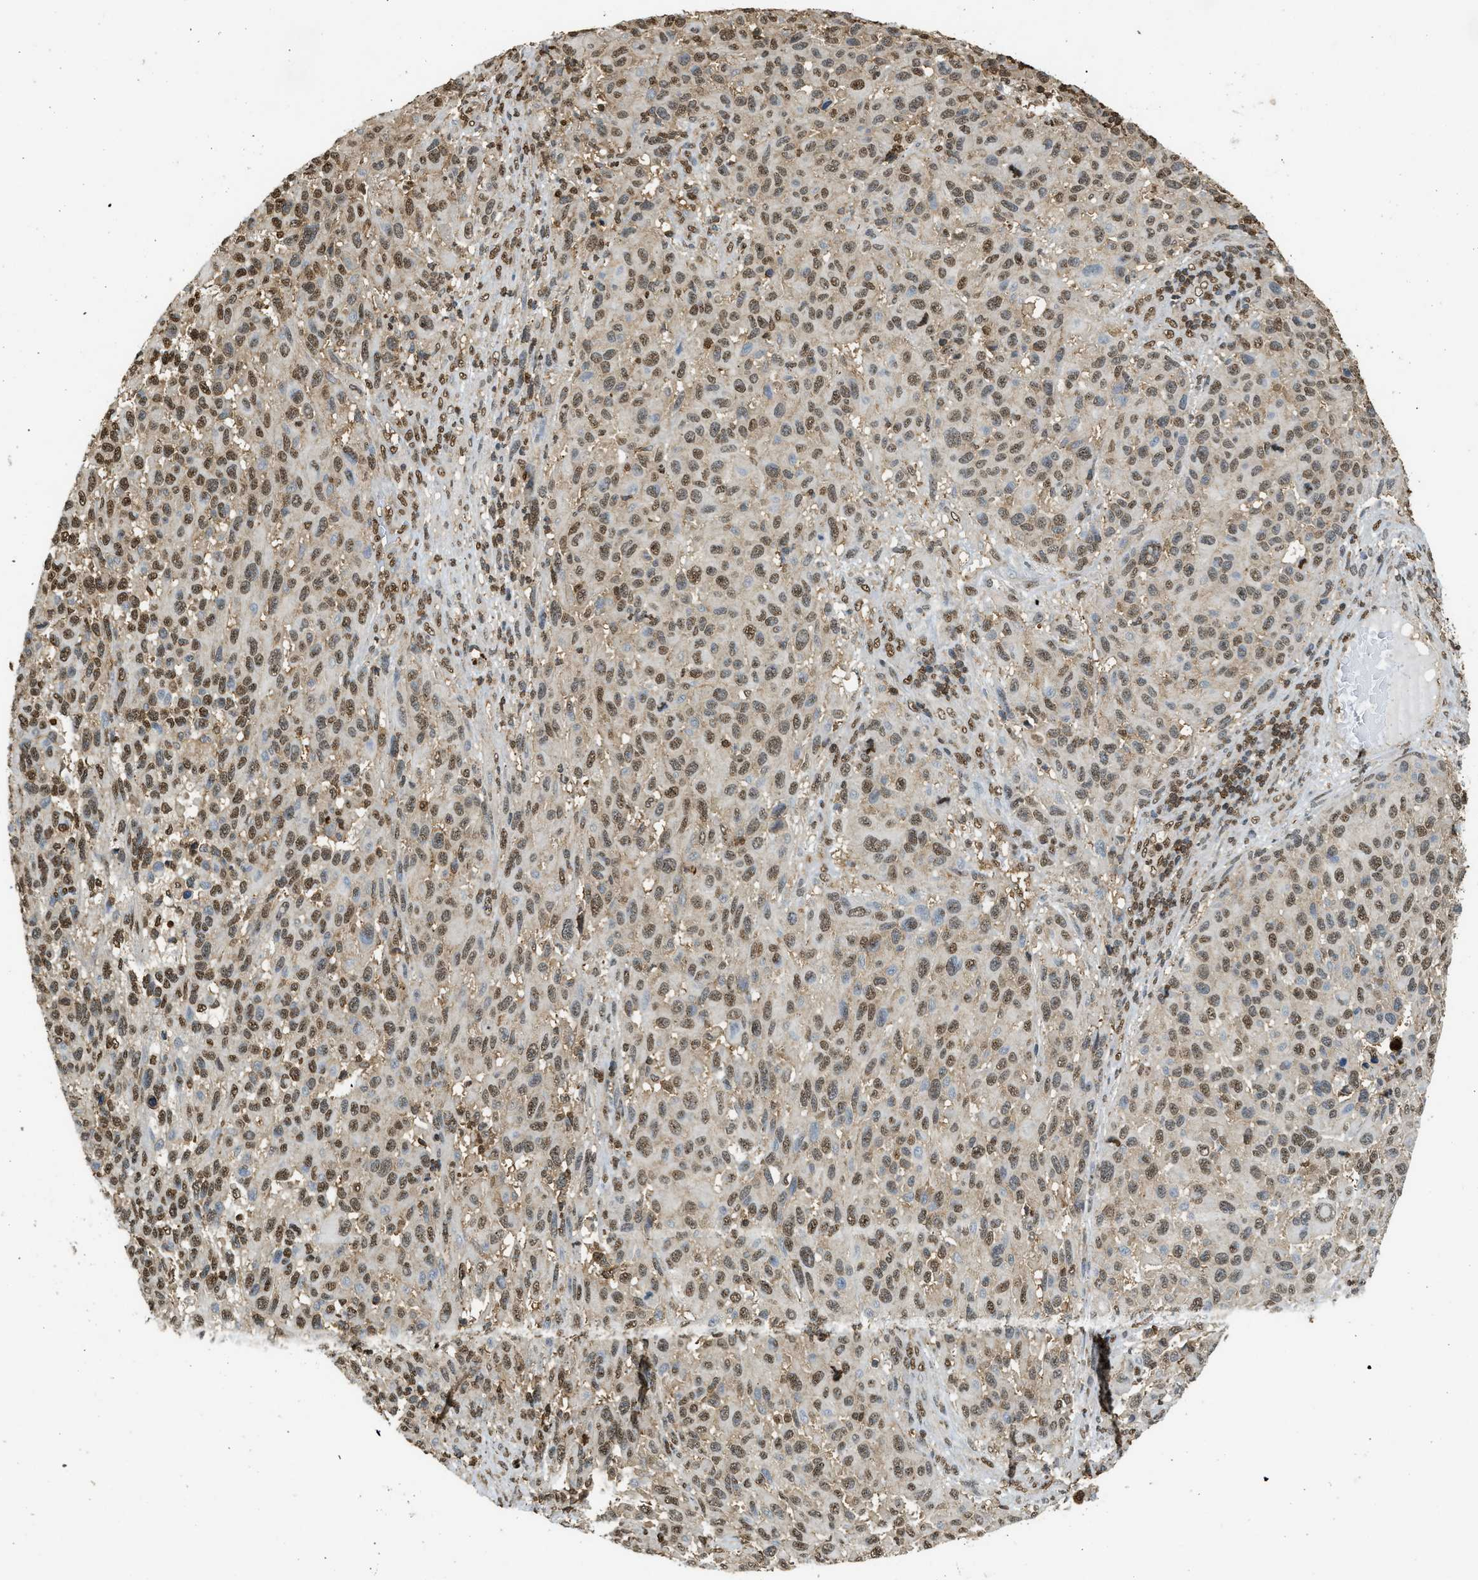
{"staining": {"intensity": "moderate", "quantity": ">75%", "location": "nuclear"}, "tissue": "melanoma", "cell_type": "Tumor cells", "image_type": "cancer", "snomed": [{"axis": "morphology", "description": "Malignant melanoma, Metastatic site"}, {"axis": "topography", "description": "Lymph node"}], "caption": "Moderate nuclear staining is identified in approximately >75% of tumor cells in malignant melanoma (metastatic site).", "gene": "NR5A2", "patient": {"sex": "male", "age": 61}}